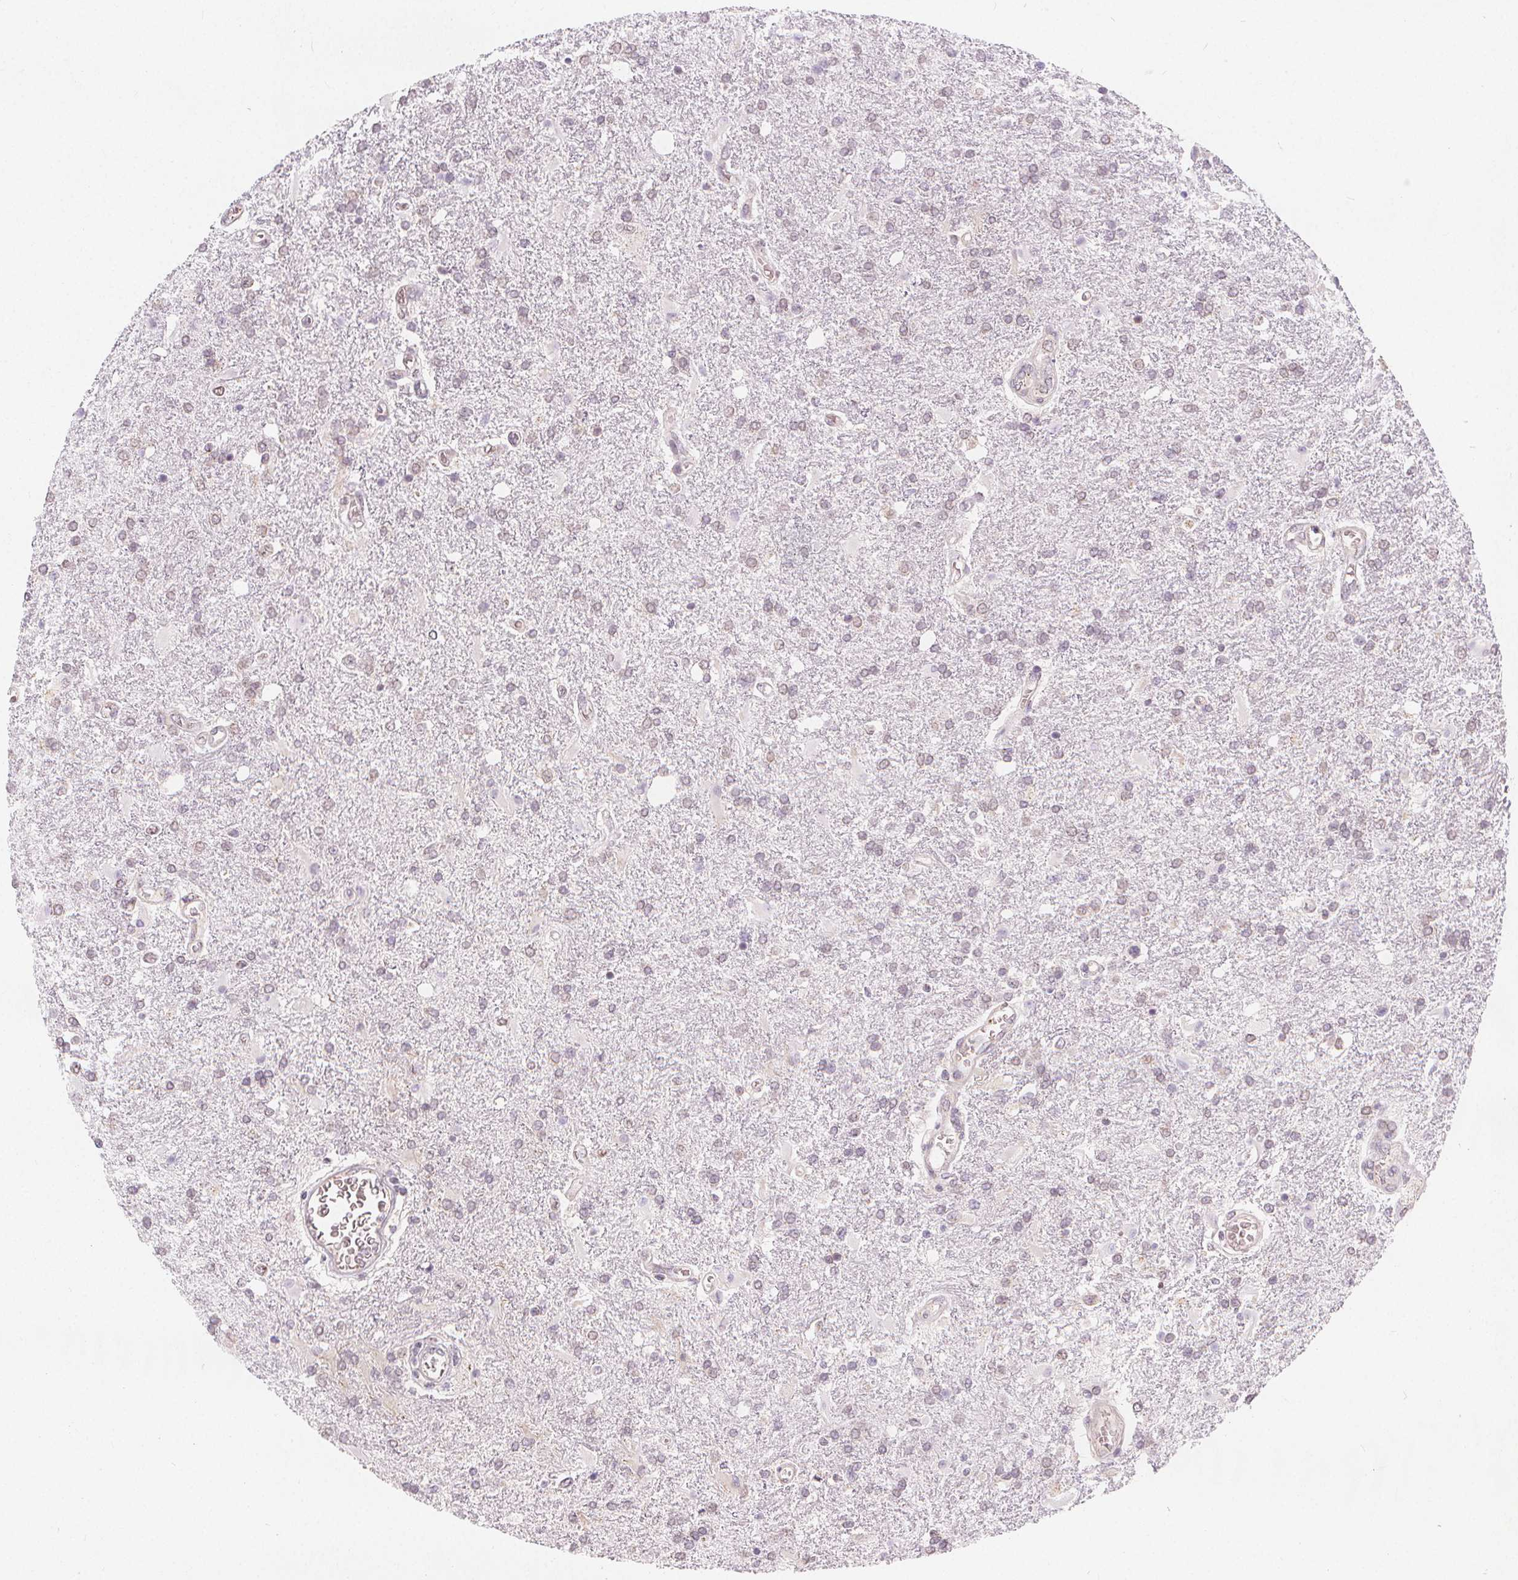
{"staining": {"intensity": "negative", "quantity": "none", "location": "none"}, "tissue": "glioma", "cell_type": "Tumor cells", "image_type": "cancer", "snomed": [{"axis": "morphology", "description": "Glioma, malignant, High grade"}, {"axis": "topography", "description": "Cerebral cortex"}], "caption": "An IHC photomicrograph of glioma is shown. There is no staining in tumor cells of glioma.", "gene": "TIPIN", "patient": {"sex": "male", "age": 79}}